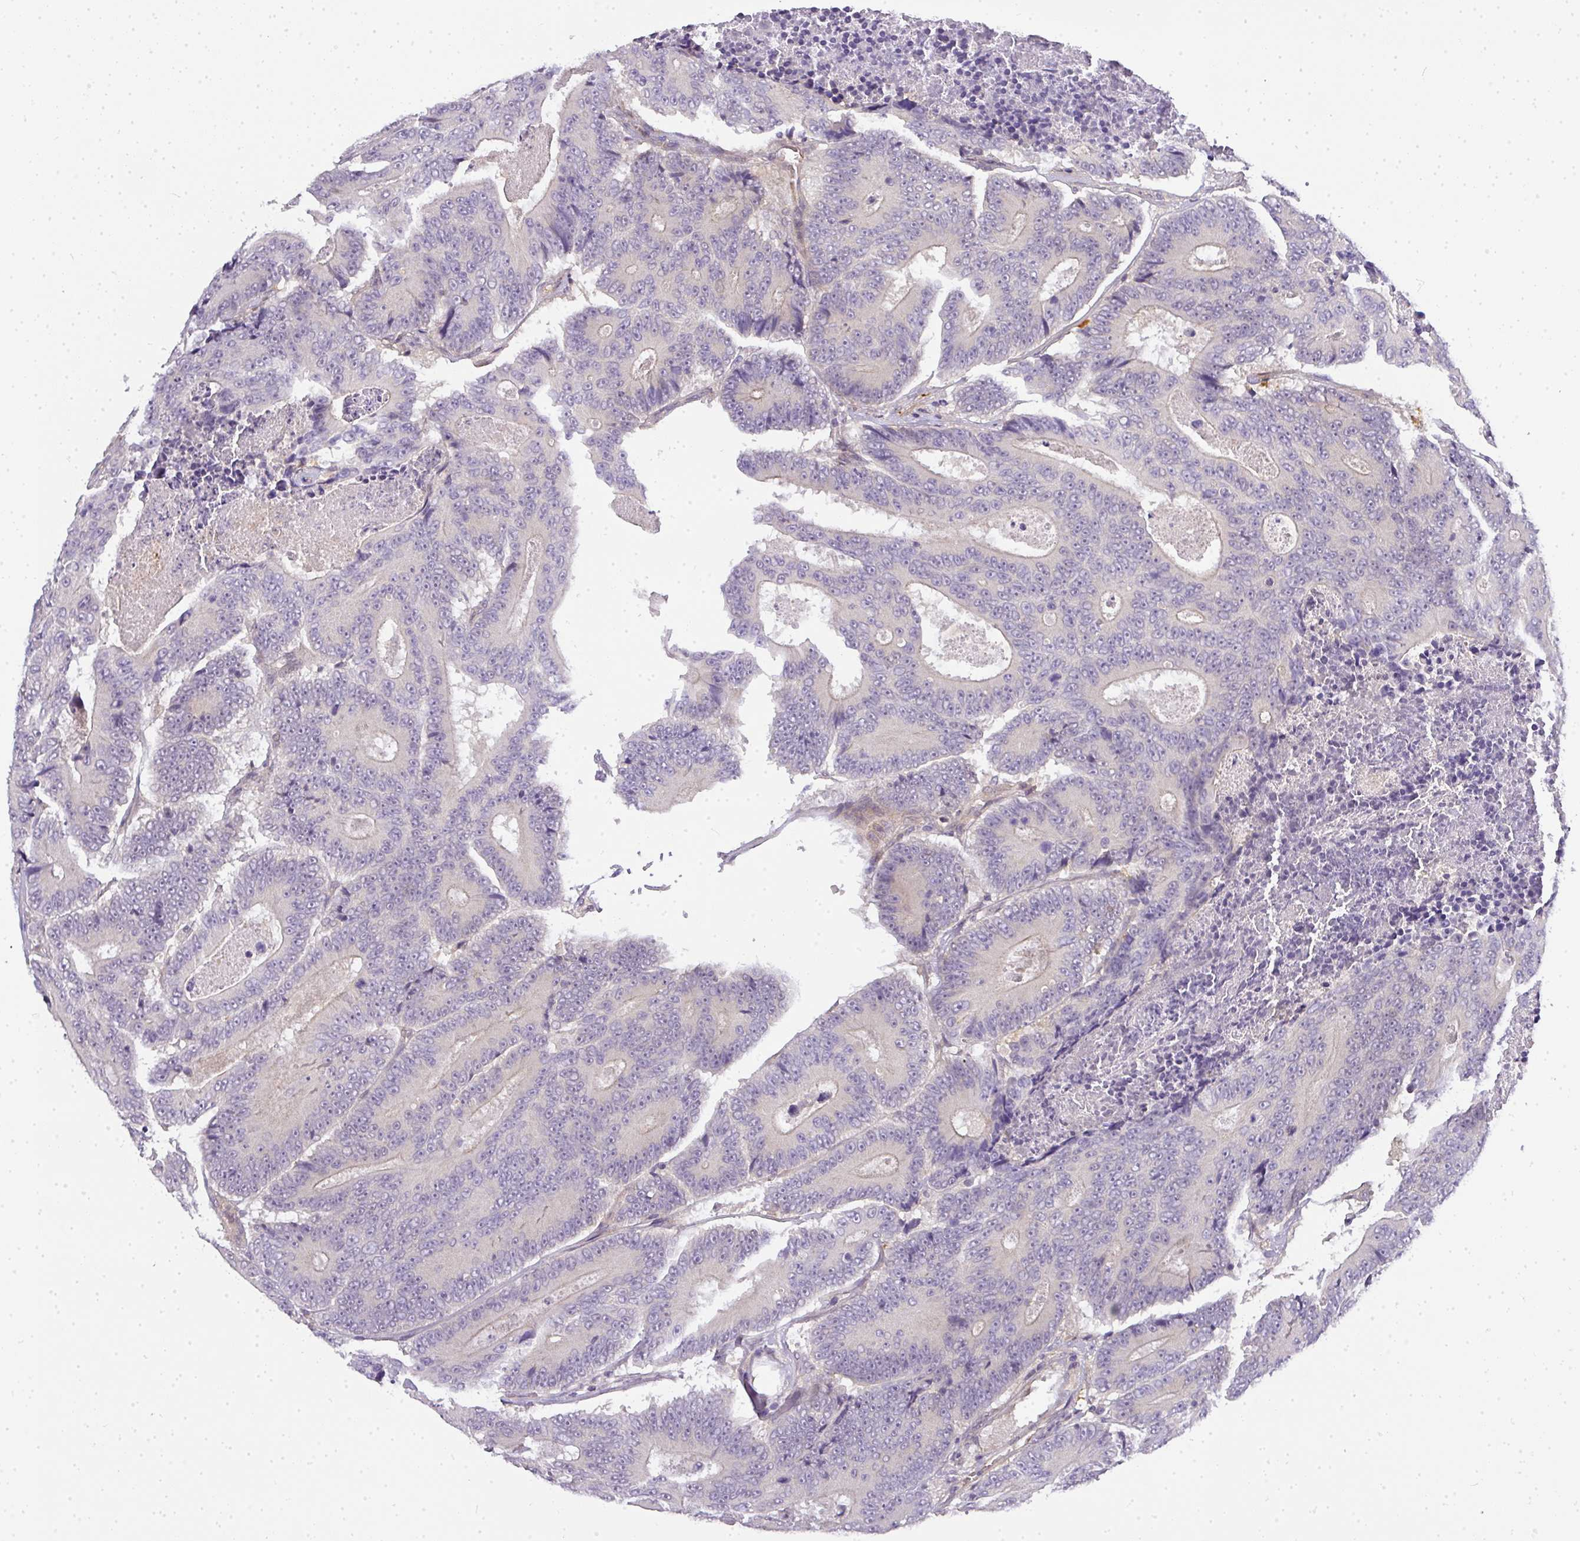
{"staining": {"intensity": "negative", "quantity": "none", "location": "none"}, "tissue": "colorectal cancer", "cell_type": "Tumor cells", "image_type": "cancer", "snomed": [{"axis": "morphology", "description": "Adenocarcinoma, NOS"}, {"axis": "topography", "description": "Colon"}], "caption": "Tumor cells are negative for protein expression in human colorectal cancer.", "gene": "ADH5", "patient": {"sex": "male", "age": 83}}